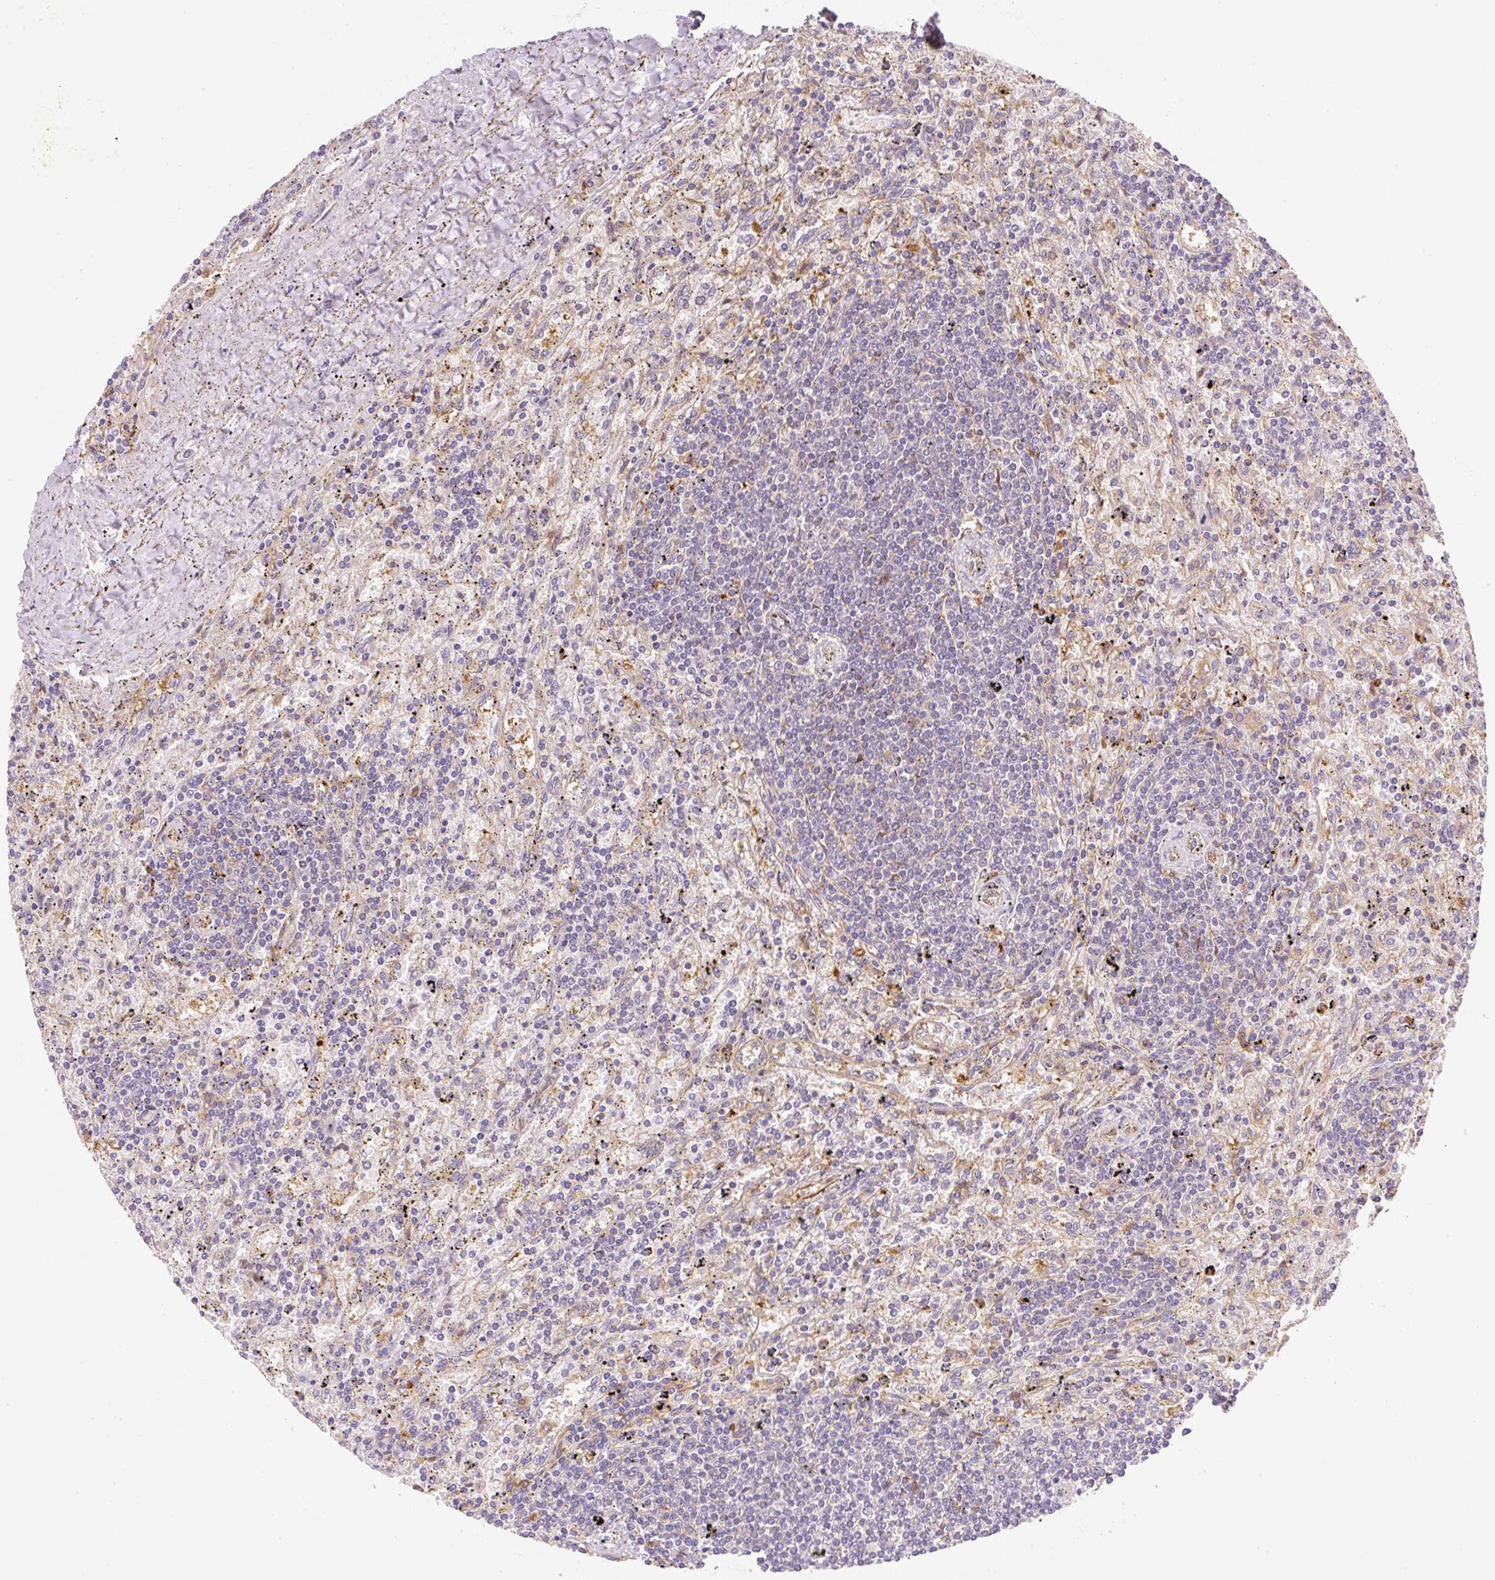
{"staining": {"intensity": "negative", "quantity": "none", "location": "none"}, "tissue": "lymphoma", "cell_type": "Tumor cells", "image_type": "cancer", "snomed": [{"axis": "morphology", "description": "Malignant lymphoma, non-Hodgkin's type, Low grade"}, {"axis": "topography", "description": "Spleen"}], "caption": "This is a photomicrograph of immunohistochemistry (IHC) staining of lymphoma, which shows no expression in tumor cells.", "gene": "OMA1", "patient": {"sex": "male", "age": 76}}